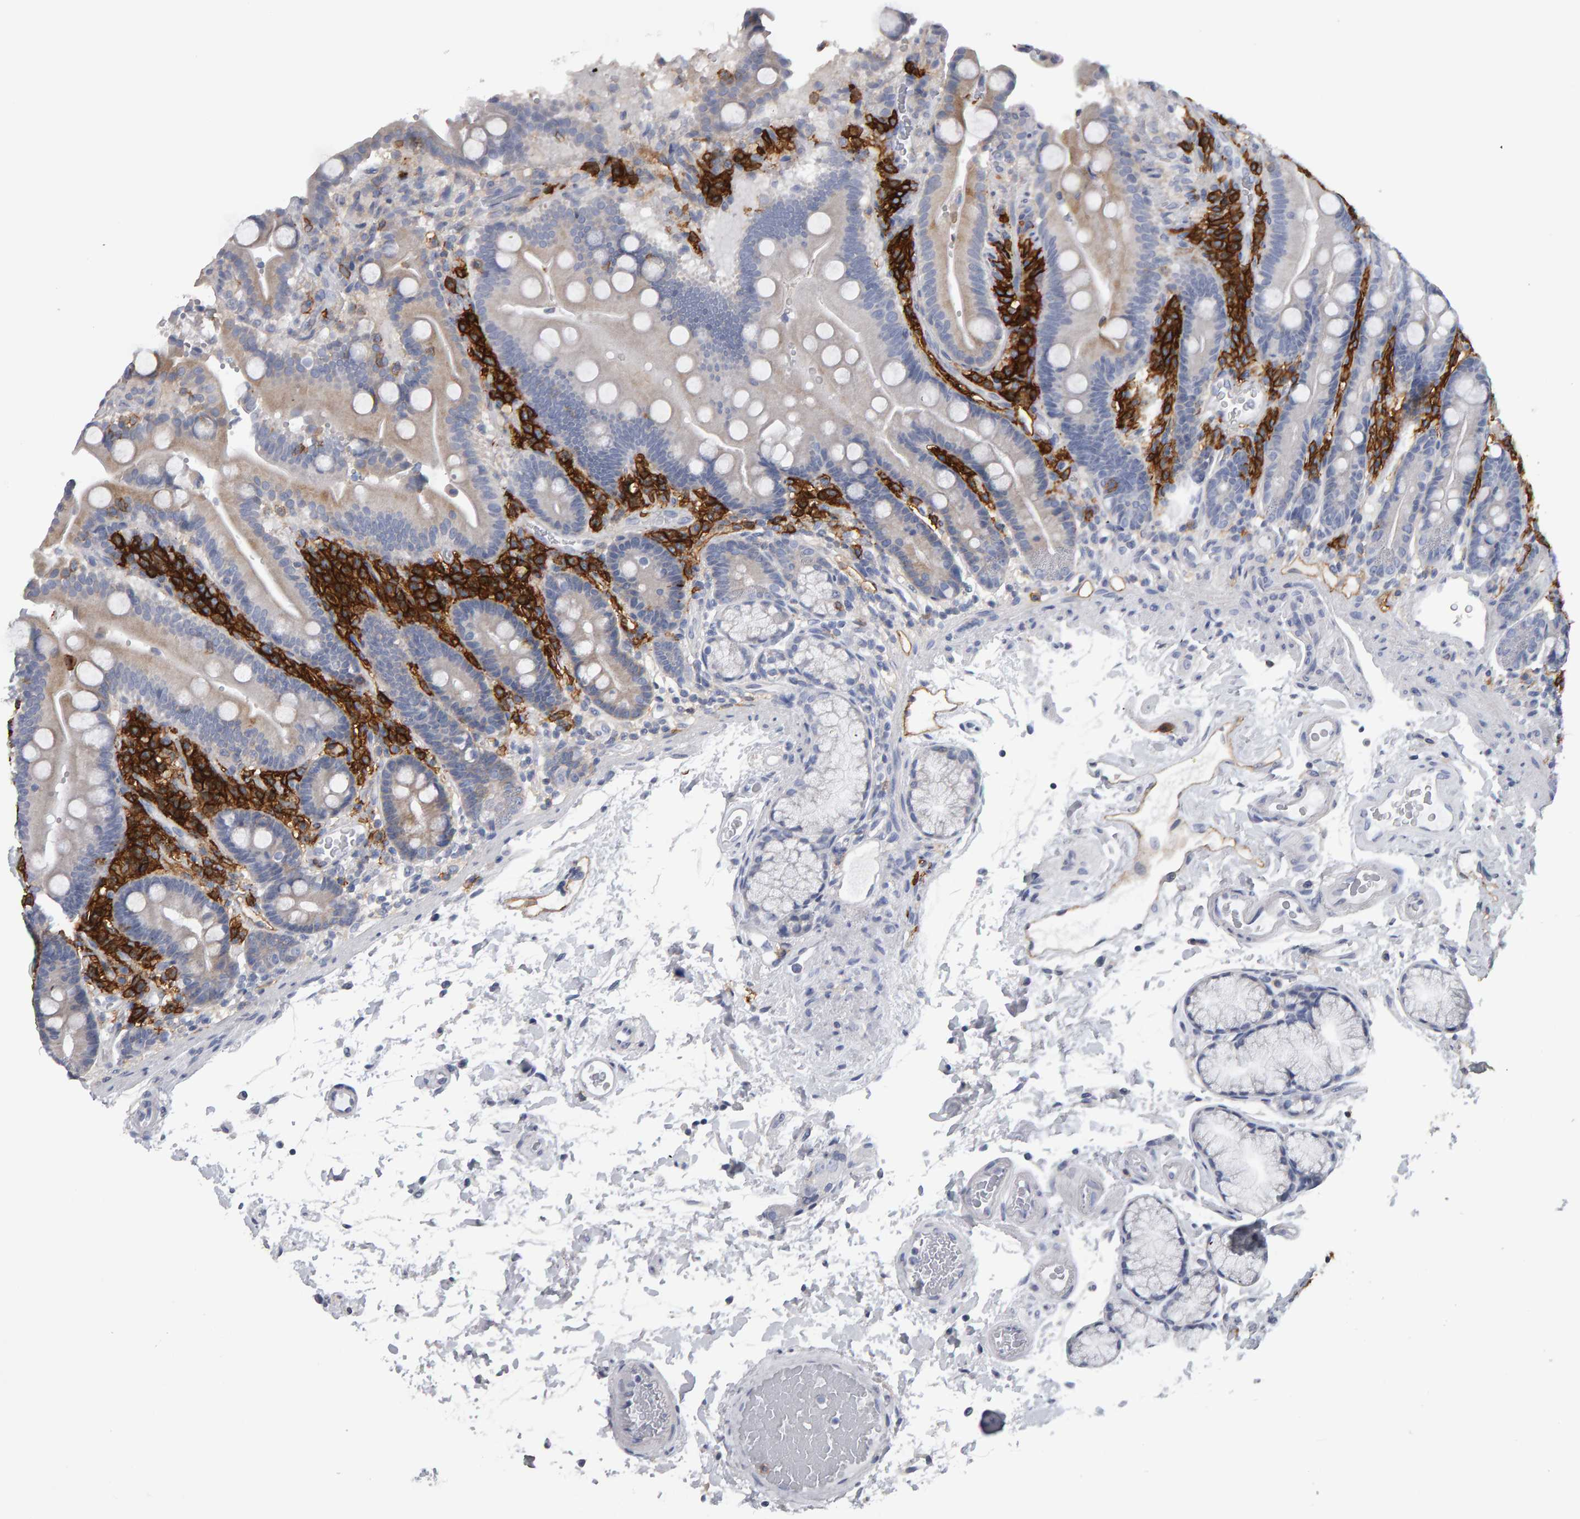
{"staining": {"intensity": "weak", "quantity": "<25%", "location": "cytoplasmic/membranous"}, "tissue": "duodenum", "cell_type": "Glandular cells", "image_type": "normal", "snomed": [{"axis": "morphology", "description": "Normal tissue, NOS"}, {"axis": "topography", "description": "Small intestine, NOS"}], "caption": "This is a micrograph of immunohistochemistry staining of unremarkable duodenum, which shows no expression in glandular cells. Nuclei are stained in blue.", "gene": "CD38", "patient": {"sex": "female", "age": 71}}